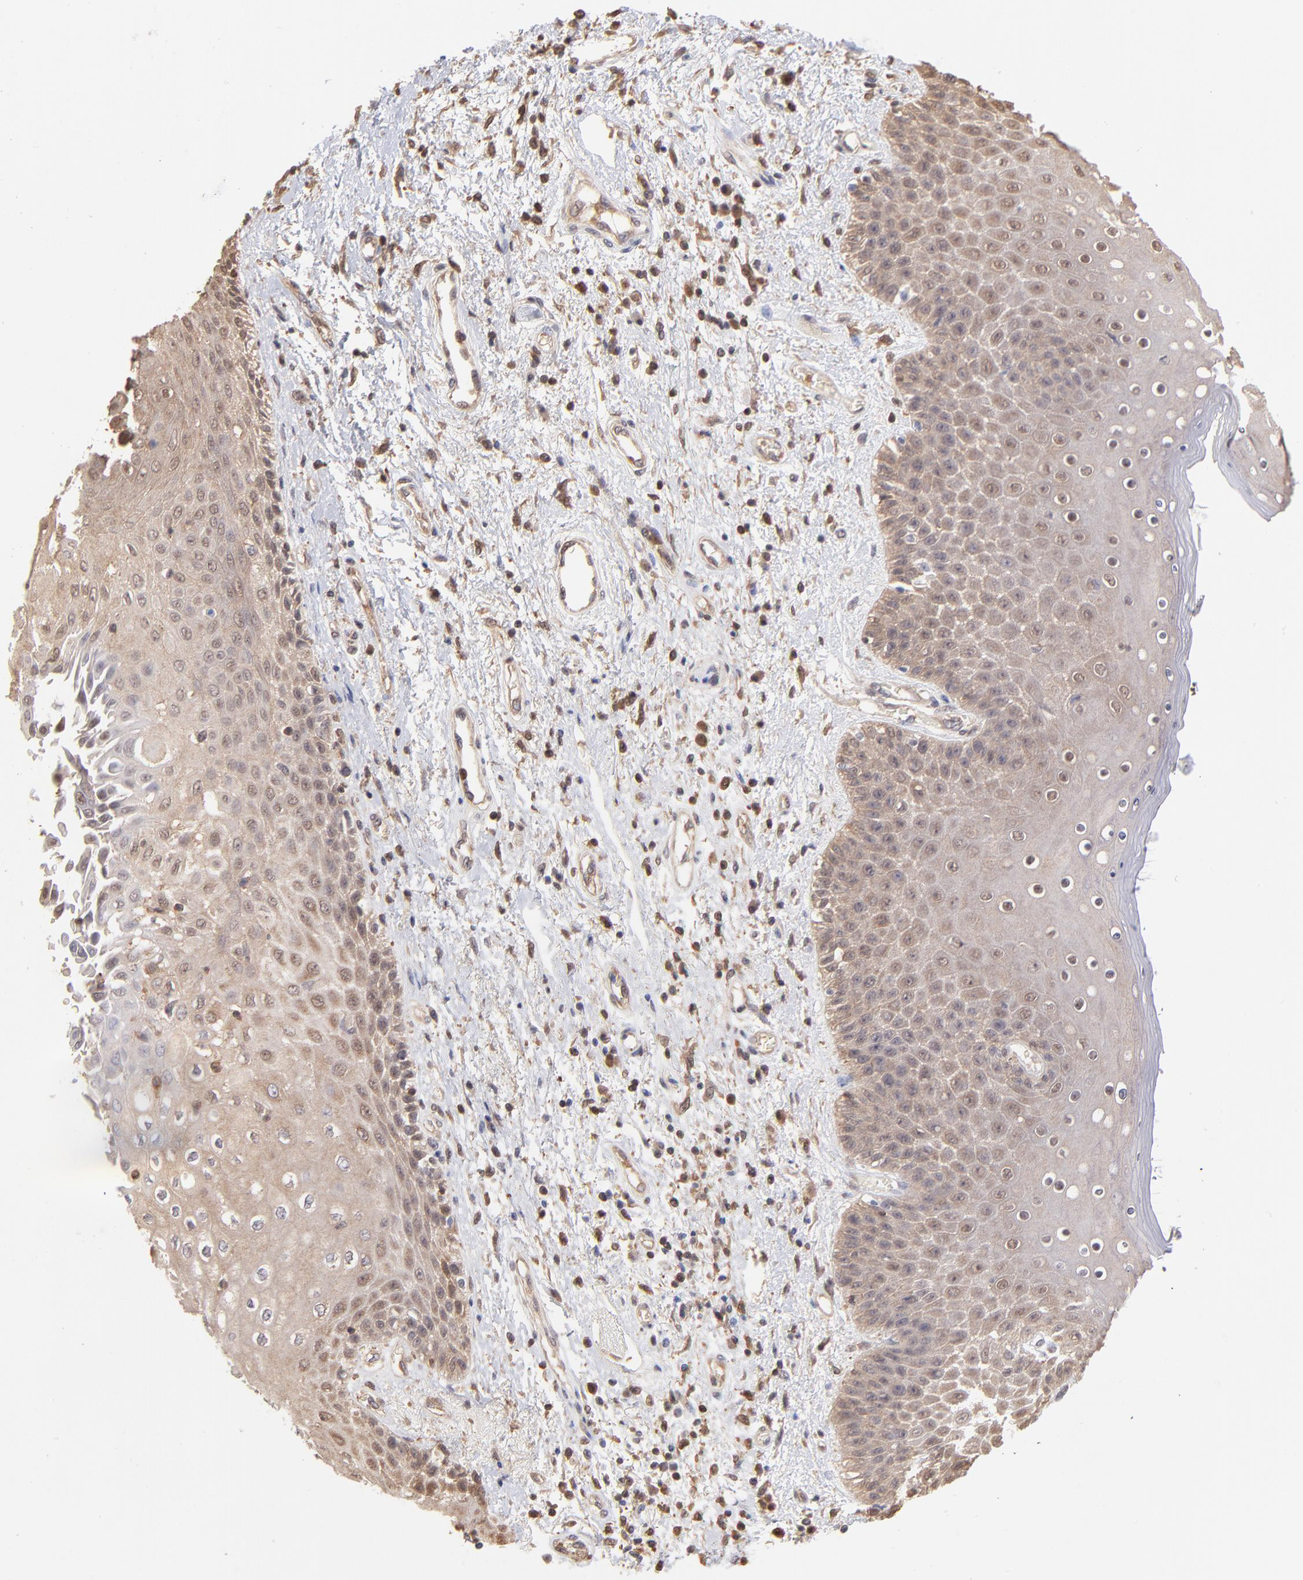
{"staining": {"intensity": "moderate", "quantity": ">75%", "location": "cytoplasmic/membranous"}, "tissue": "skin", "cell_type": "Epidermal cells", "image_type": "normal", "snomed": [{"axis": "morphology", "description": "Normal tissue, NOS"}, {"axis": "topography", "description": "Anal"}], "caption": "The immunohistochemical stain highlights moderate cytoplasmic/membranous staining in epidermal cells of normal skin. Immunohistochemistry (ihc) stains the protein of interest in brown and the nuclei are stained blue.", "gene": "MAP2K2", "patient": {"sex": "female", "age": 46}}